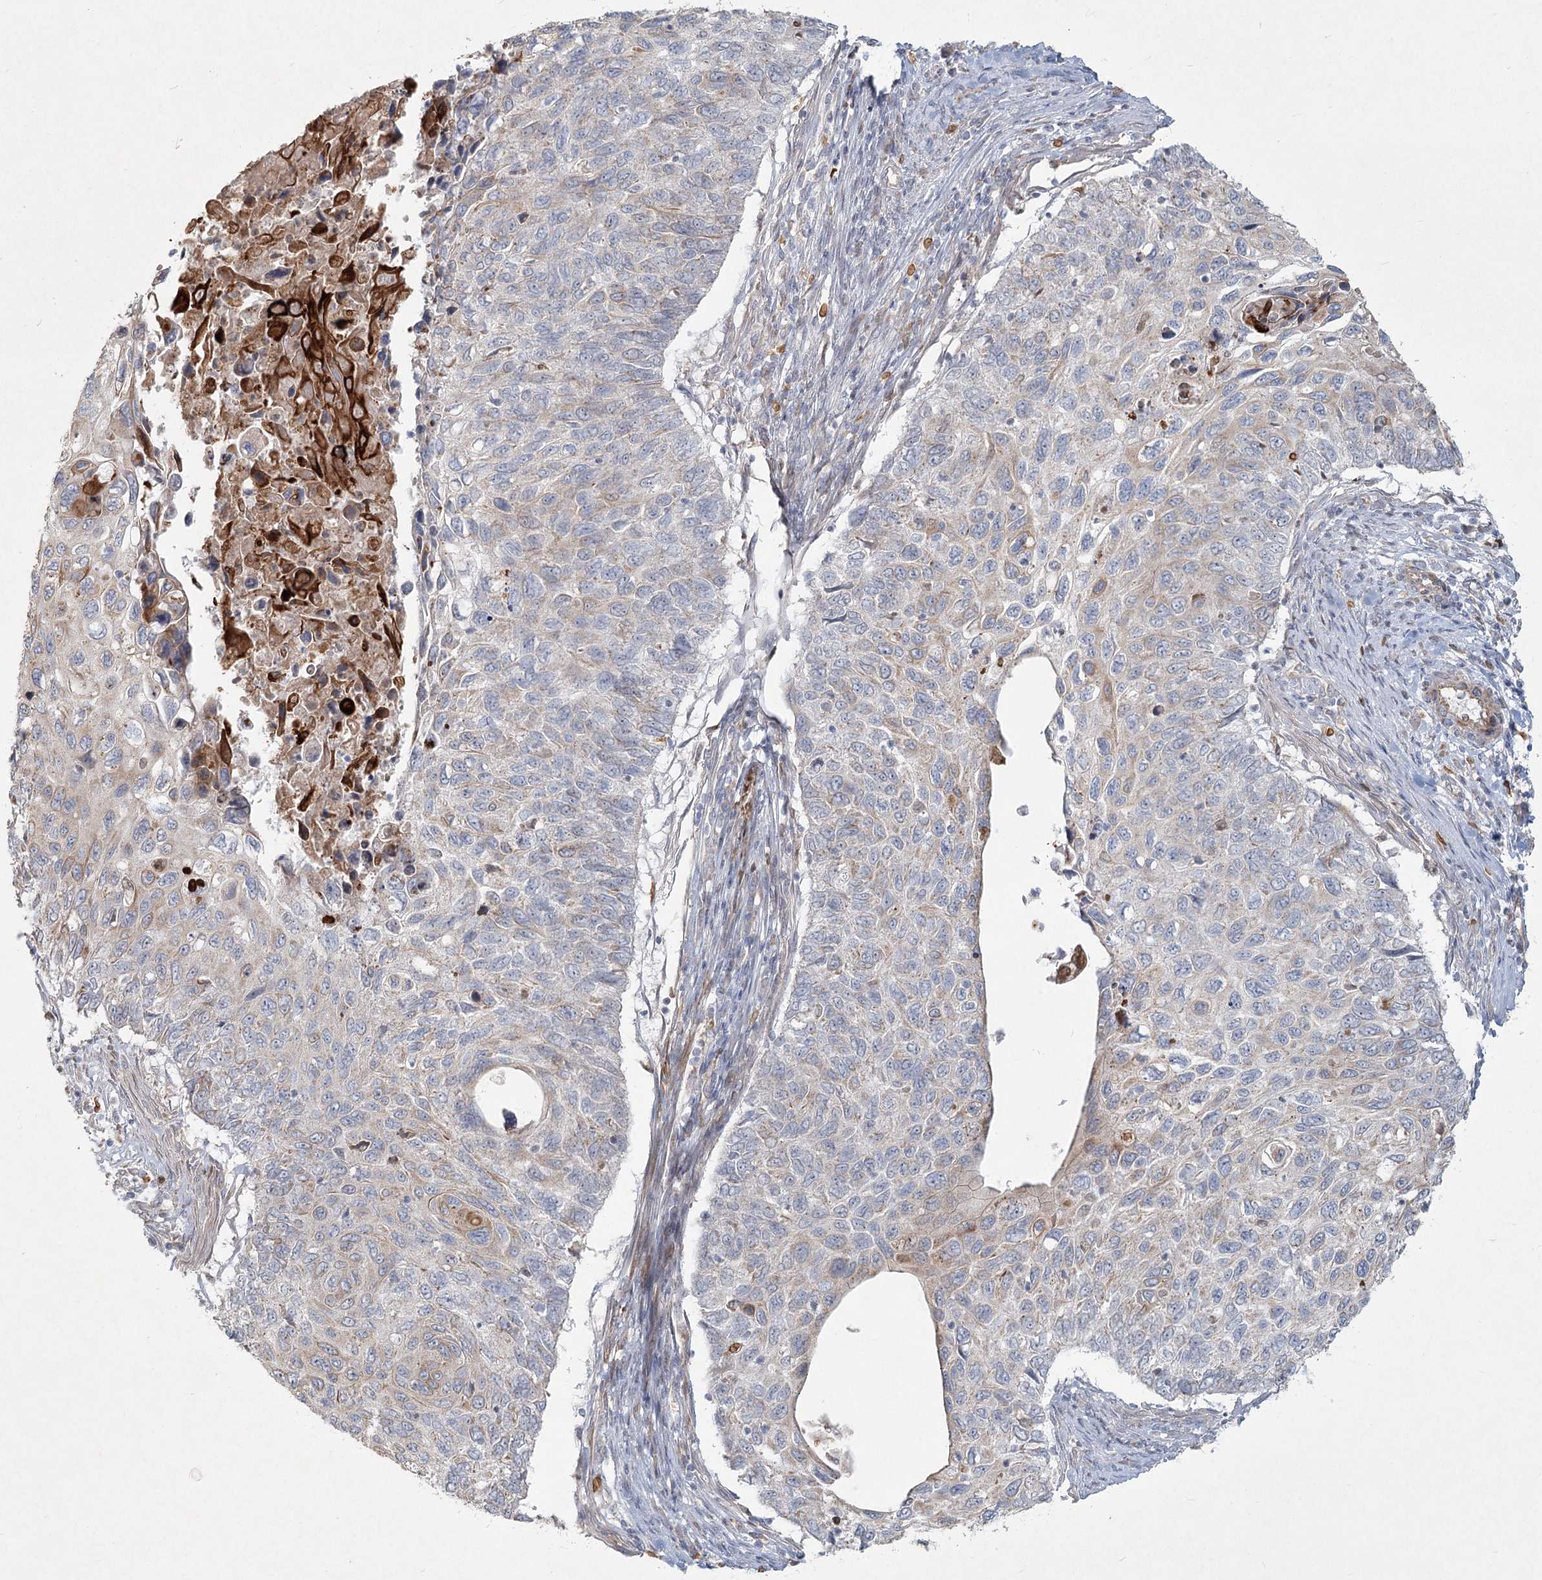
{"staining": {"intensity": "strong", "quantity": "<25%", "location": "cytoplasmic/membranous"}, "tissue": "cervical cancer", "cell_type": "Tumor cells", "image_type": "cancer", "snomed": [{"axis": "morphology", "description": "Squamous cell carcinoma, NOS"}, {"axis": "topography", "description": "Cervix"}], "caption": "Immunohistochemistry (DAB (3,3'-diaminobenzidine)) staining of human cervical cancer exhibits strong cytoplasmic/membranous protein positivity in approximately <25% of tumor cells.", "gene": "LRP2BP", "patient": {"sex": "female", "age": 70}}